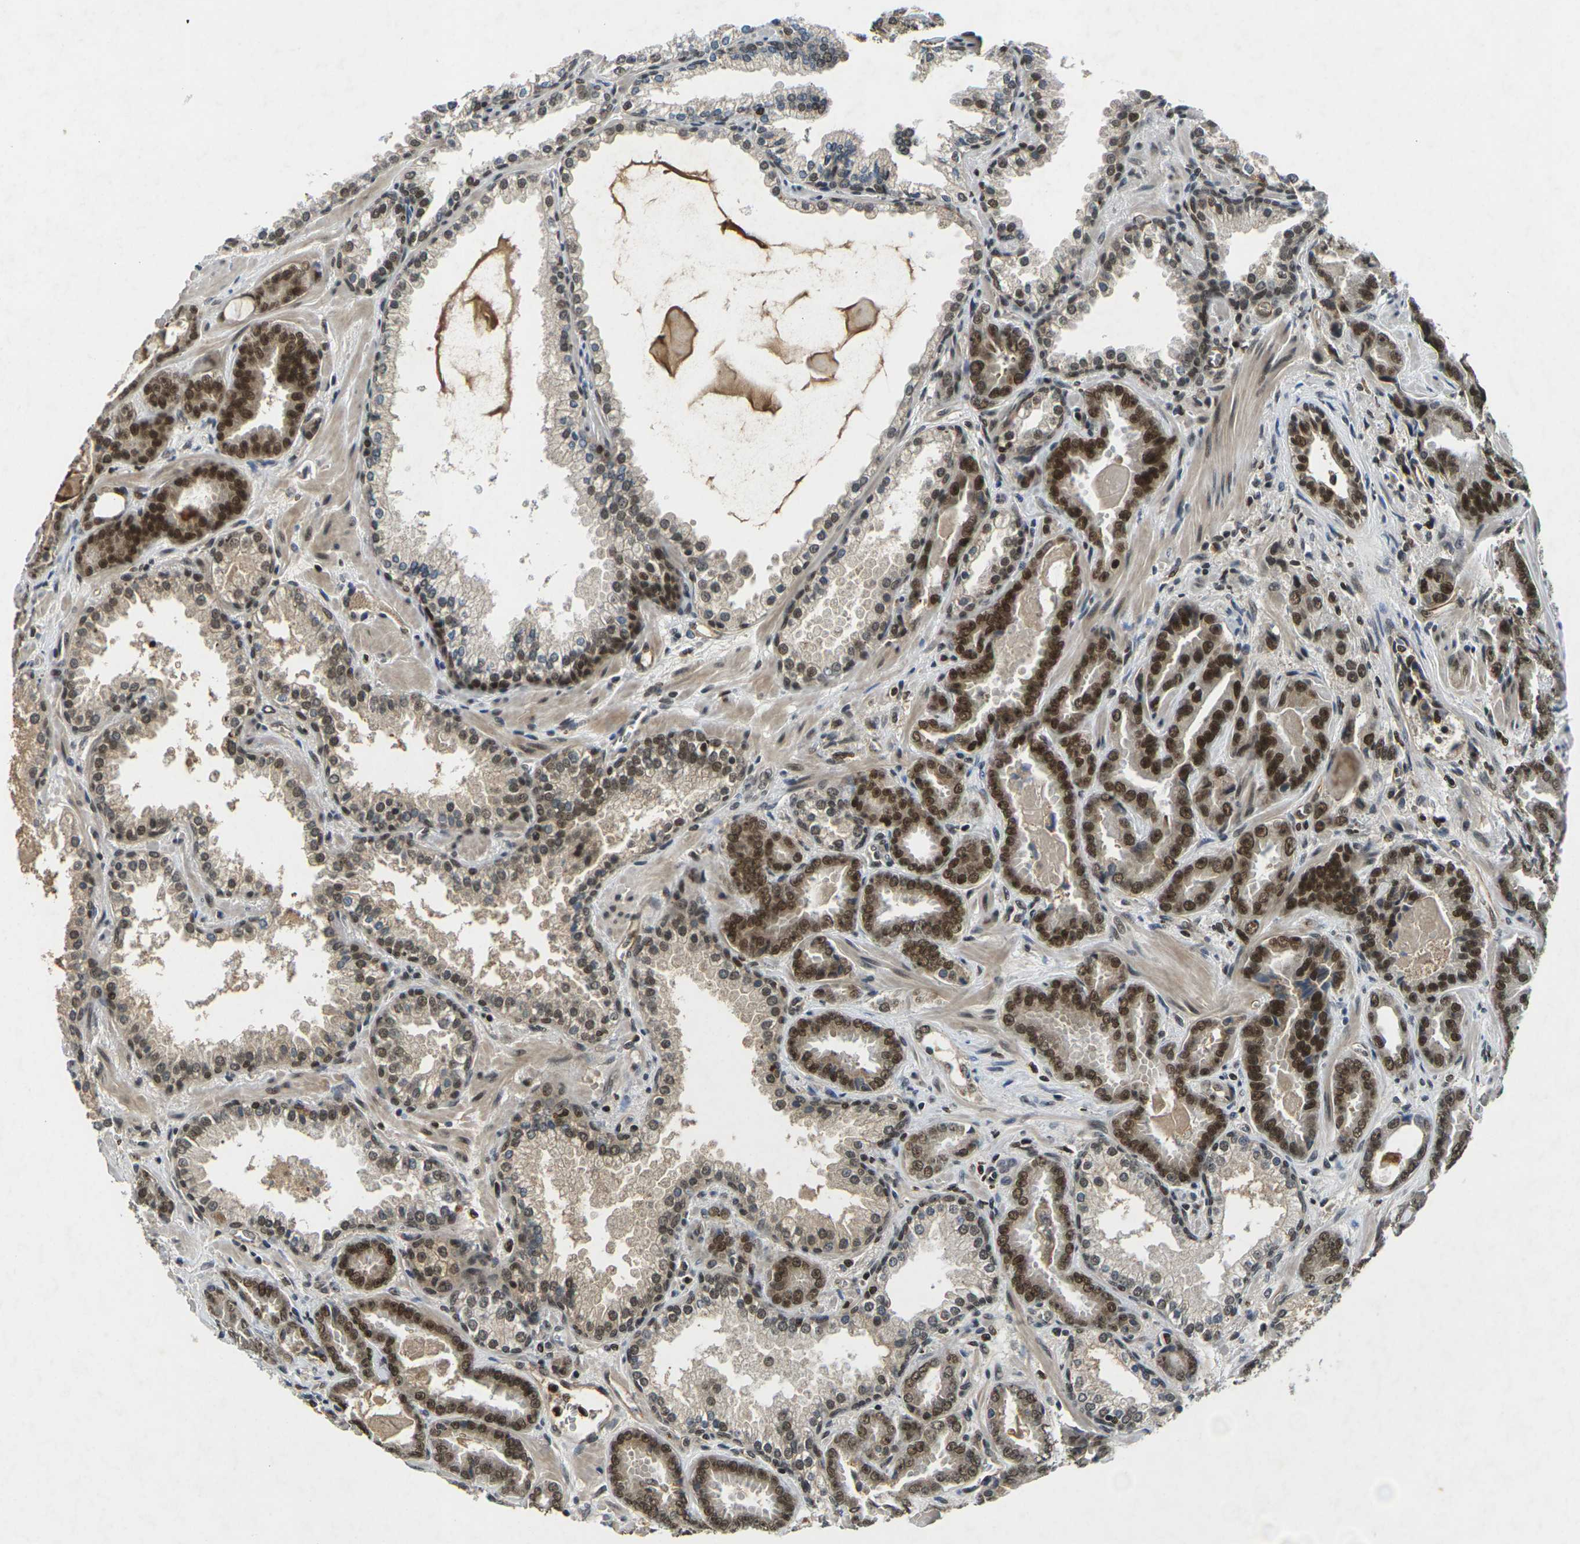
{"staining": {"intensity": "strong", "quantity": ">75%", "location": "cytoplasmic/membranous,nuclear"}, "tissue": "prostate cancer", "cell_type": "Tumor cells", "image_type": "cancer", "snomed": [{"axis": "morphology", "description": "Adenocarcinoma, Low grade"}, {"axis": "topography", "description": "Prostate"}], "caption": "Immunohistochemistry (IHC) histopathology image of human prostate cancer stained for a protein (brown), which exhibits high levels of strong cytoplasmic/membranous and nuclear staining in approximately >75% of tumor cells.", "gene": "NELFA", "patient": {"sex": "male", "age": 60}}